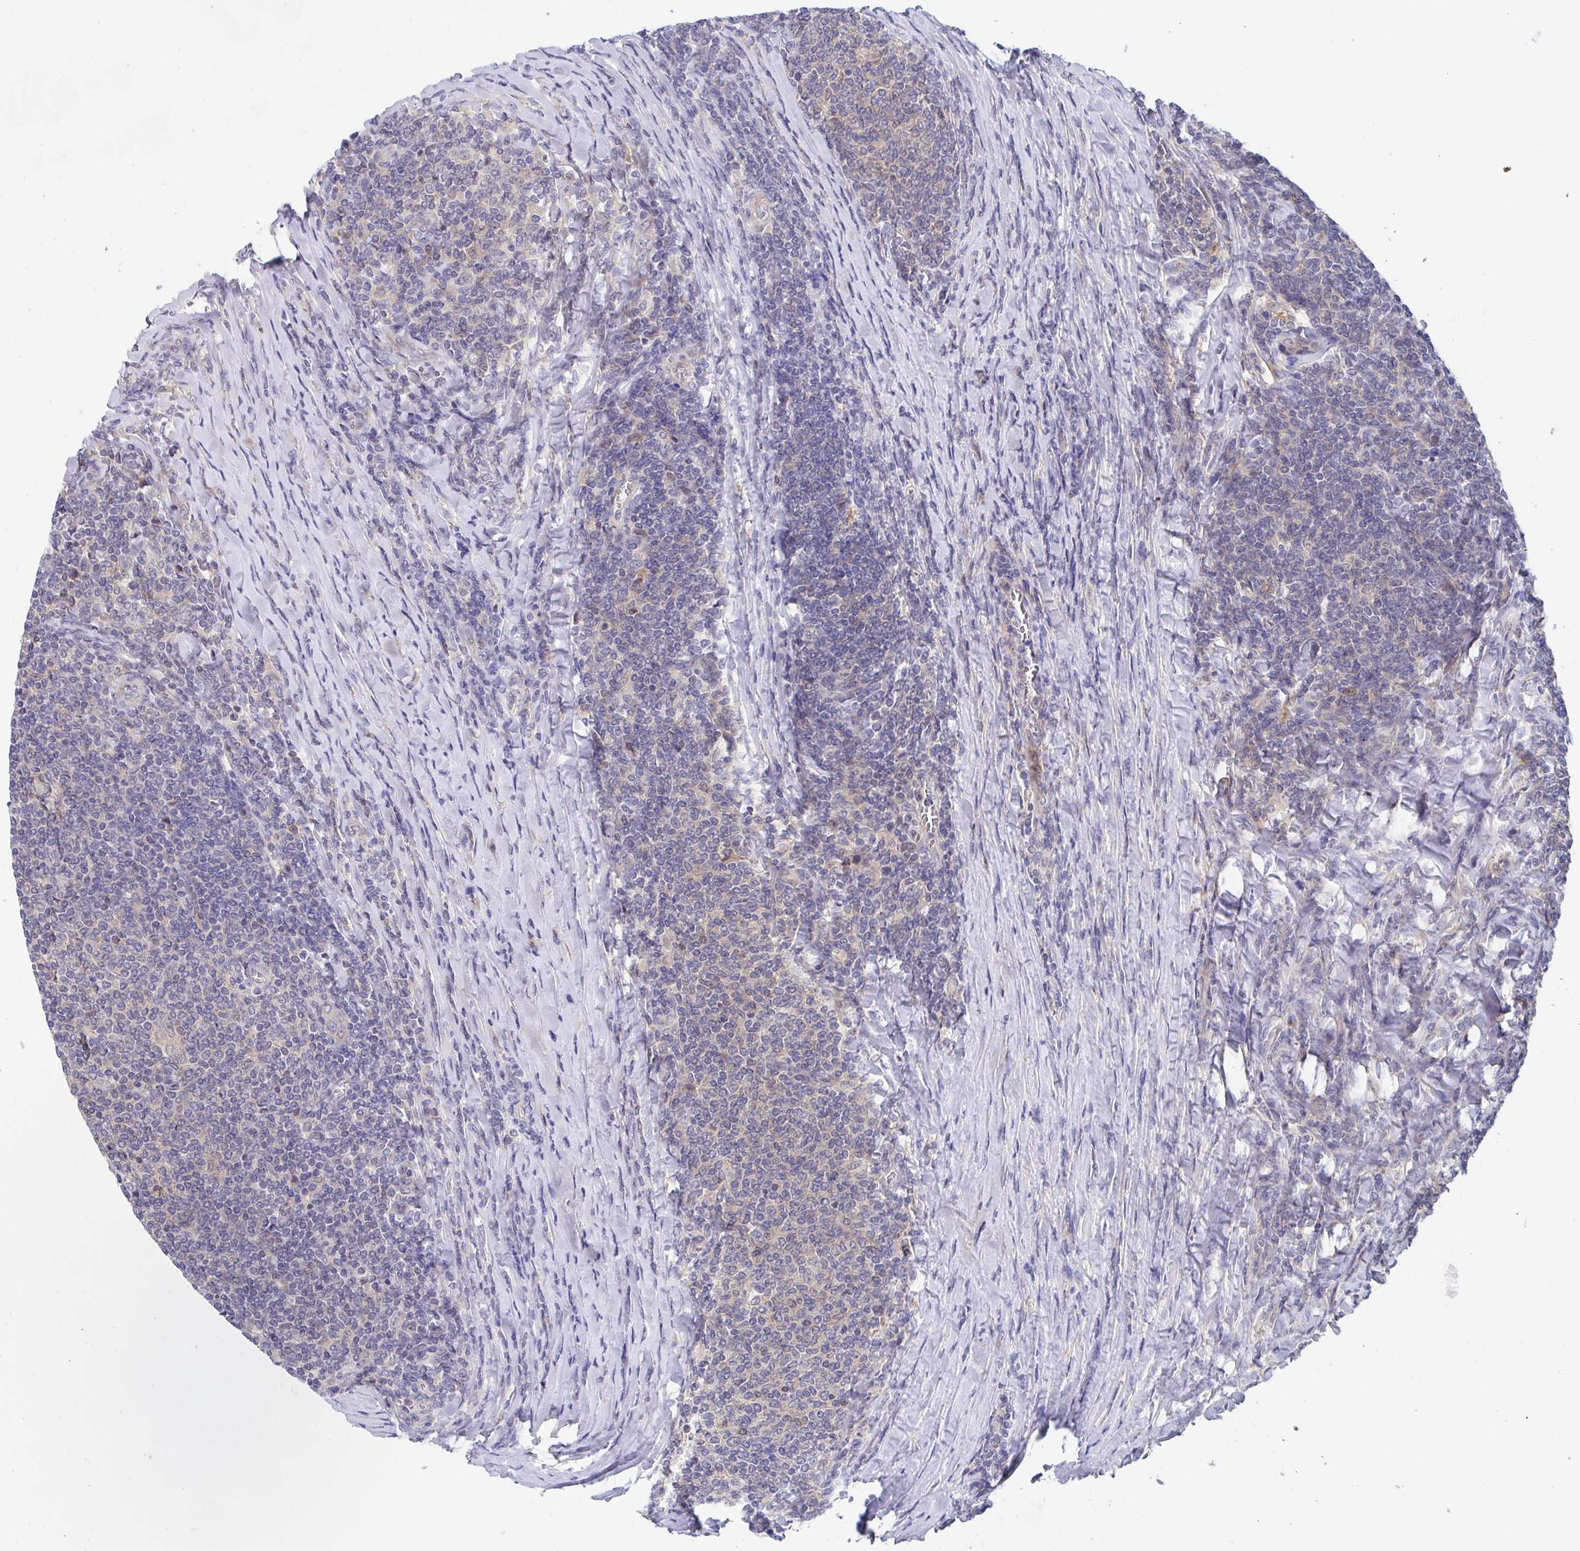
{"staining": {"intensity": "negative", "quantity": "none", "location": "none"}, "tissue": "lymphoma", "cell_type": "Tumor cells", "image_type": "cancer", "snomed": [{"axis": "morphology", "description": "Malignant lymphoma, non-Hodgkin's type, Low grade"}, {"axis": "topography", "description": "Lymph node"}], "caption": "This is an IHC image of lymphoma. There is no positivity in tumor cells.", "gene": "P2RX3", "patient": {"sex": "male", "age": 52}}